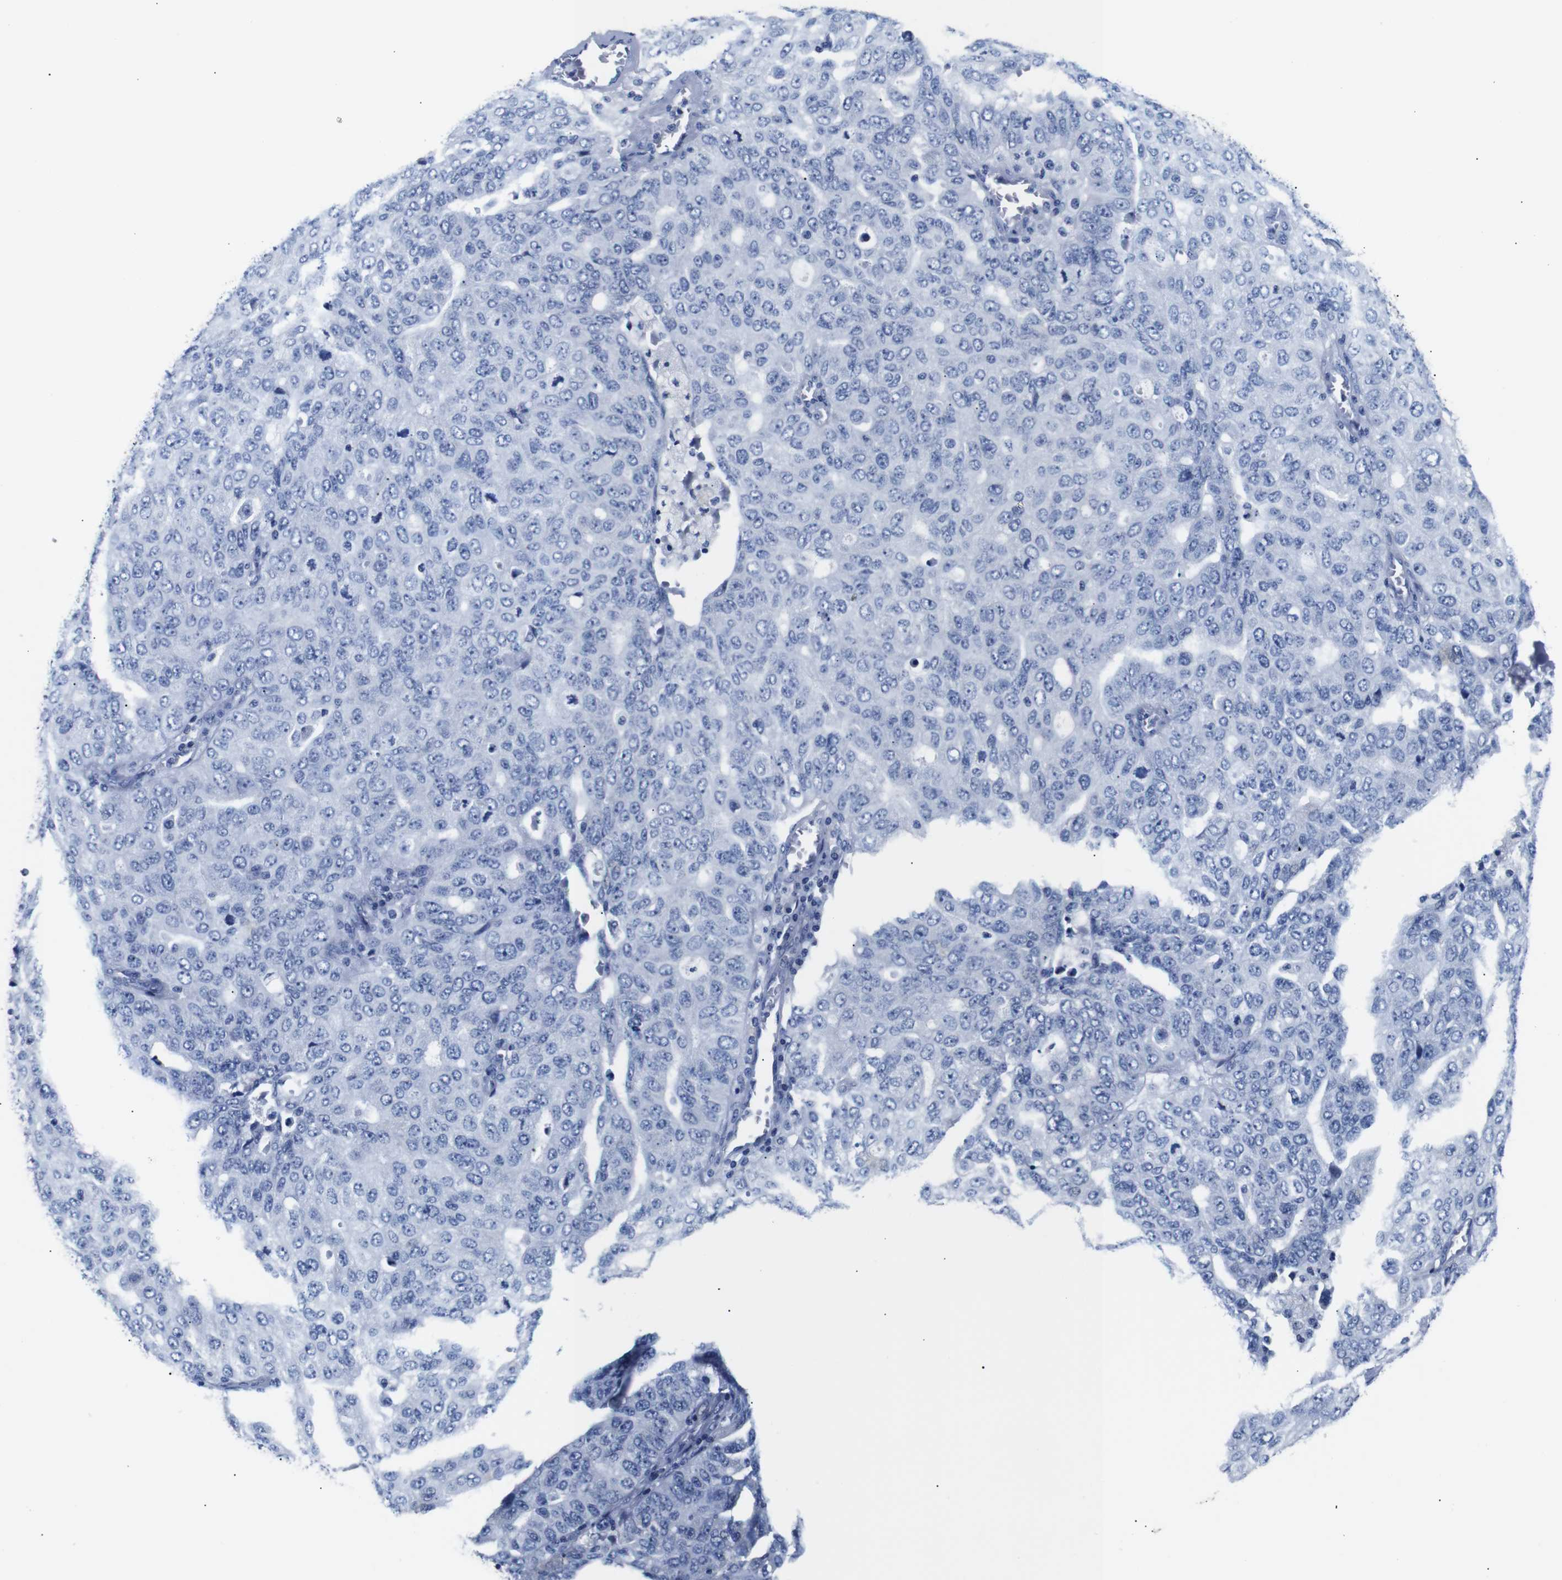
{"staining": {"intensity": "negative", "quantity": "none", "location": "none"}, "tissue": "ovarian cancer", "cell_type": "Tumor cells", "image_type": "cancer", "snomed": [{"axis": "morphology", "description": "Carcinoma, endometroid"}, {"axis": "topography", "description": "Ovary"}], "caption": "This is an IHC image of human ovarian cancer (endometroid carcinoma). There is no staining in tumor cells.", "gene": "GAP43", "patient": {"sex": "female", "age": 62}}